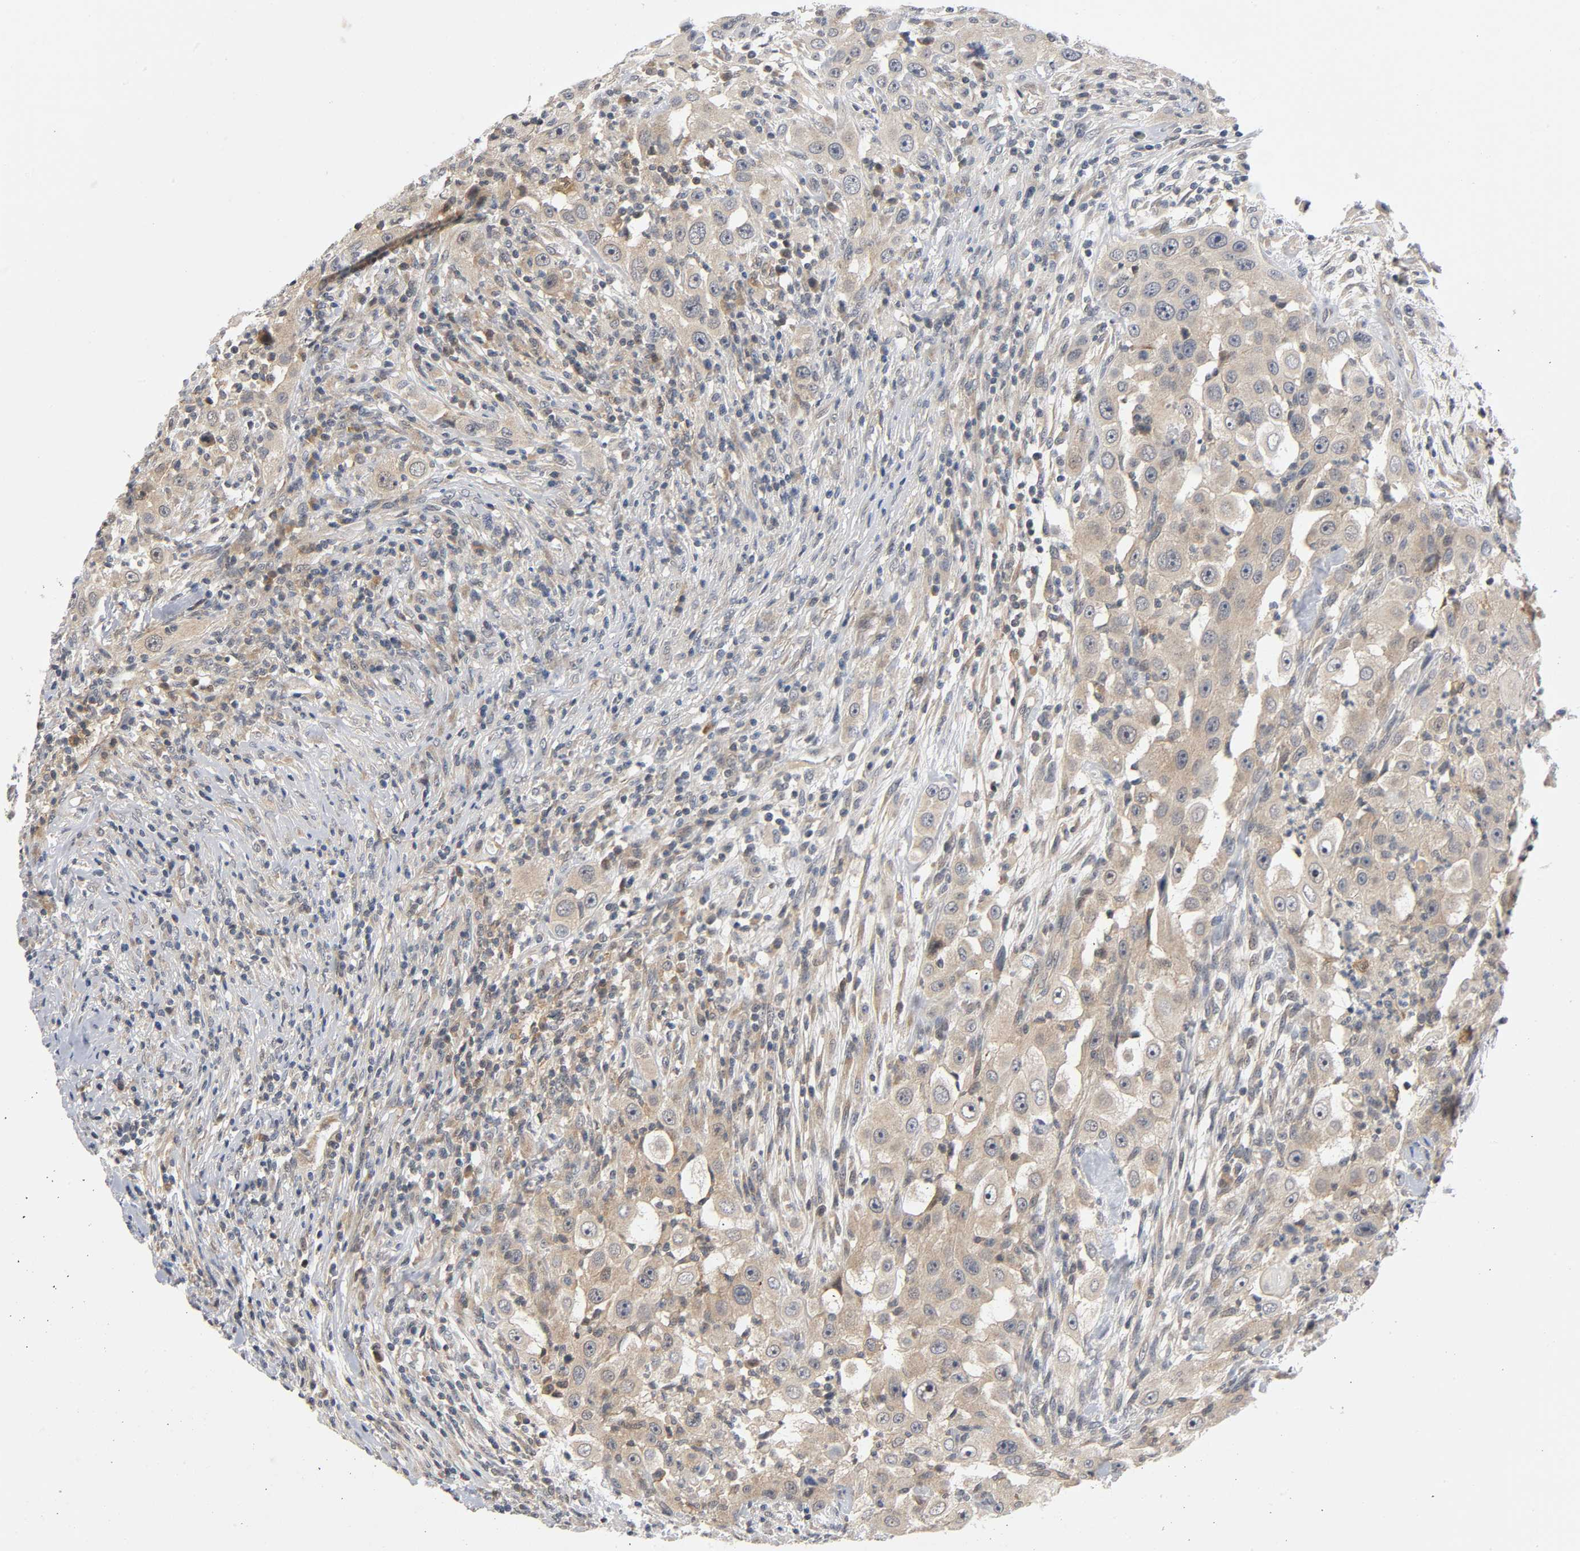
{"staining": {"intensity": "weak", "quantity": ">75%", "location": "cytoplasmic/membranous"}, "tissue": "head and neck cancer", "cell_type": "Tumor cells", "image_type": "cancer", "snomed": [{"axis": "morphology", "description": "Carcinoma, NOS"}, {"axis": "topography", "description": "Head-Neck"}], "caption": "The immunohistochemical stain labels weak cytoplasmic/membranous staining in tumor cells of head and neck carcinoma tissue.", "gene": "MAPK8", "patient": {"sex": "male", "age": 87}}